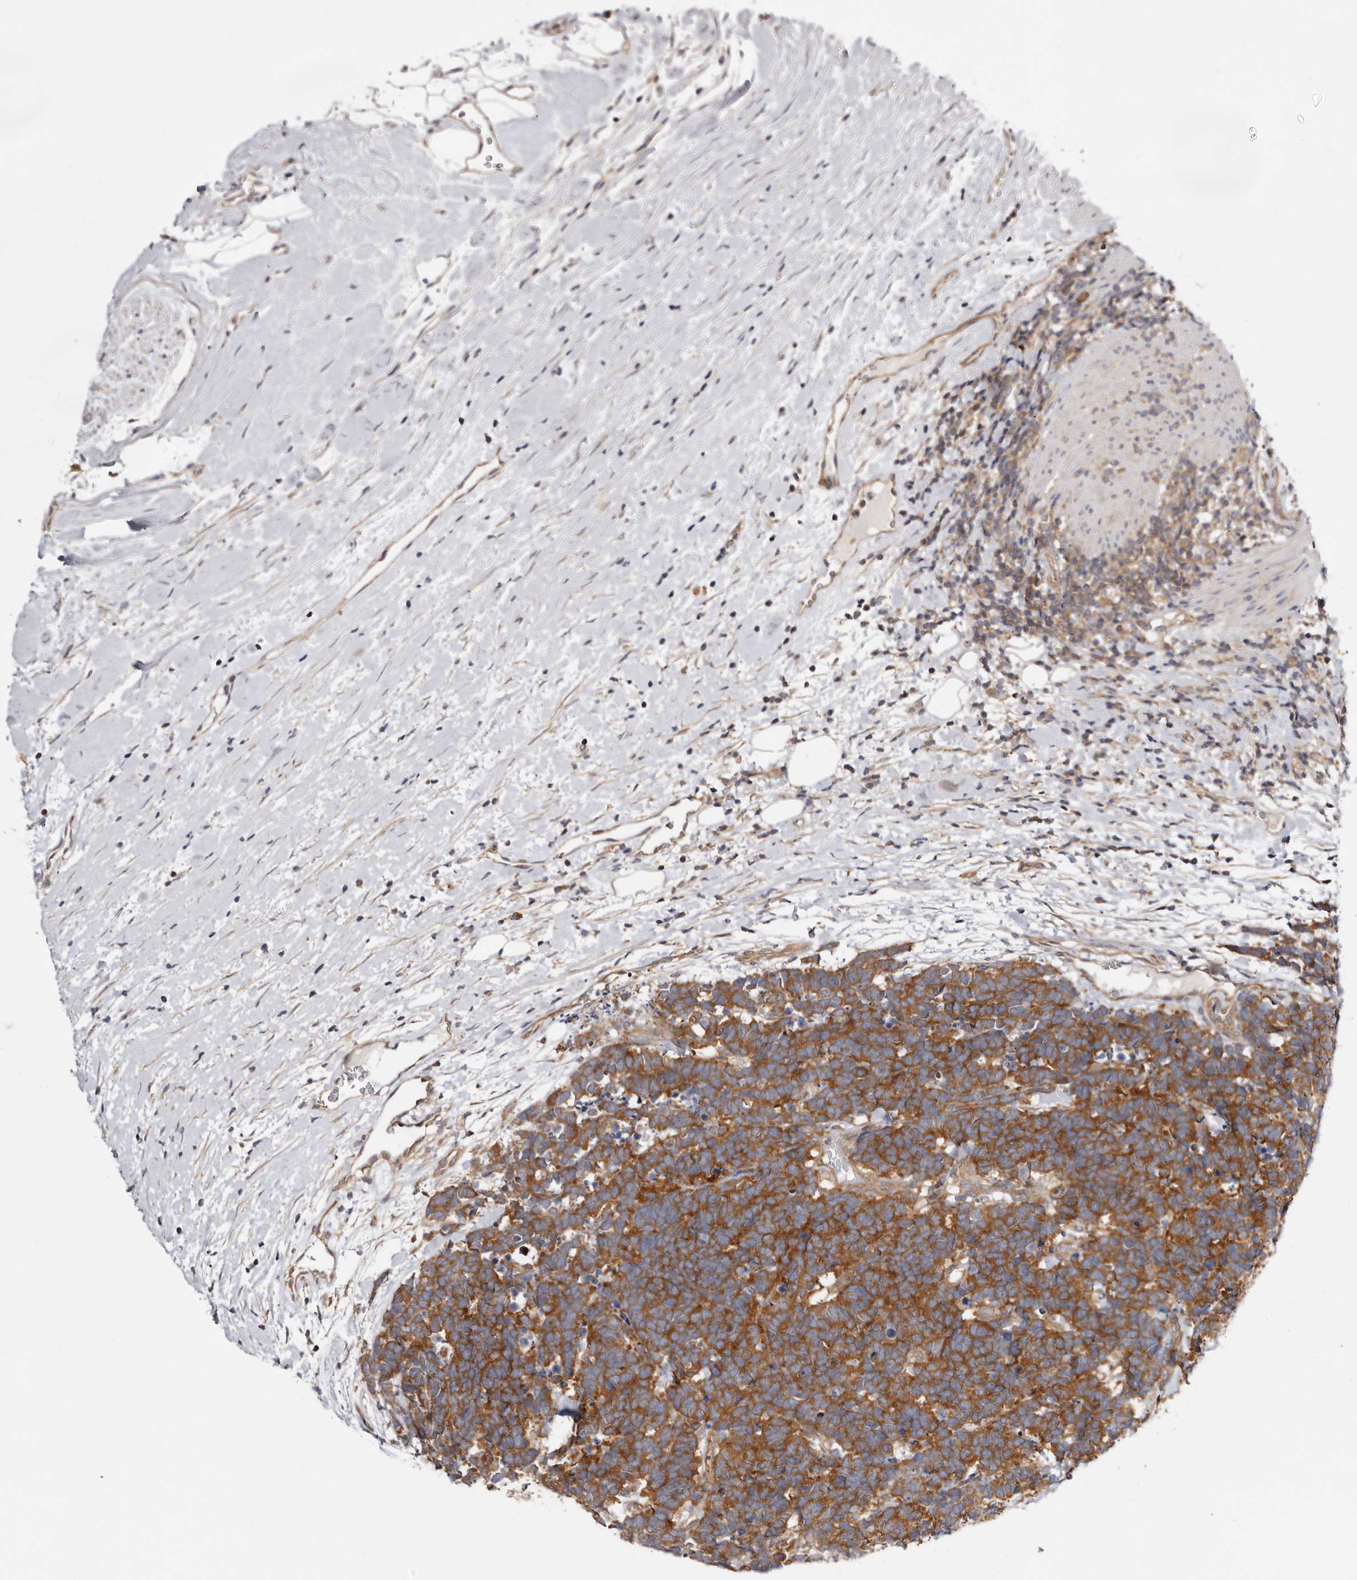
{"staining": {"intensity": "strong", "quantity": ">75%", "location": "cytoplasmic/membranous"}, "tissue": "carcinoid", "cell_type": "Tumor cells", "image_type": "cancer", "snomed": [{"axis": "morphology", "description": "Carcinoma, NOS"}, {"axis": "morphology", "description": "Carcinoid, malignant, NOS"}, {"axis": "topography", "description": "Urinary bladder"}], "caption": "Protein staining of carcinoid tissue reveals strong cytoplasmic/membranous expression in about >75% of tumor cells. (brown staining indicates protein expression, while blue staining denotes nuclei).", "gene": "PANK4", "patient": {"sex": "male", "age": 57}}